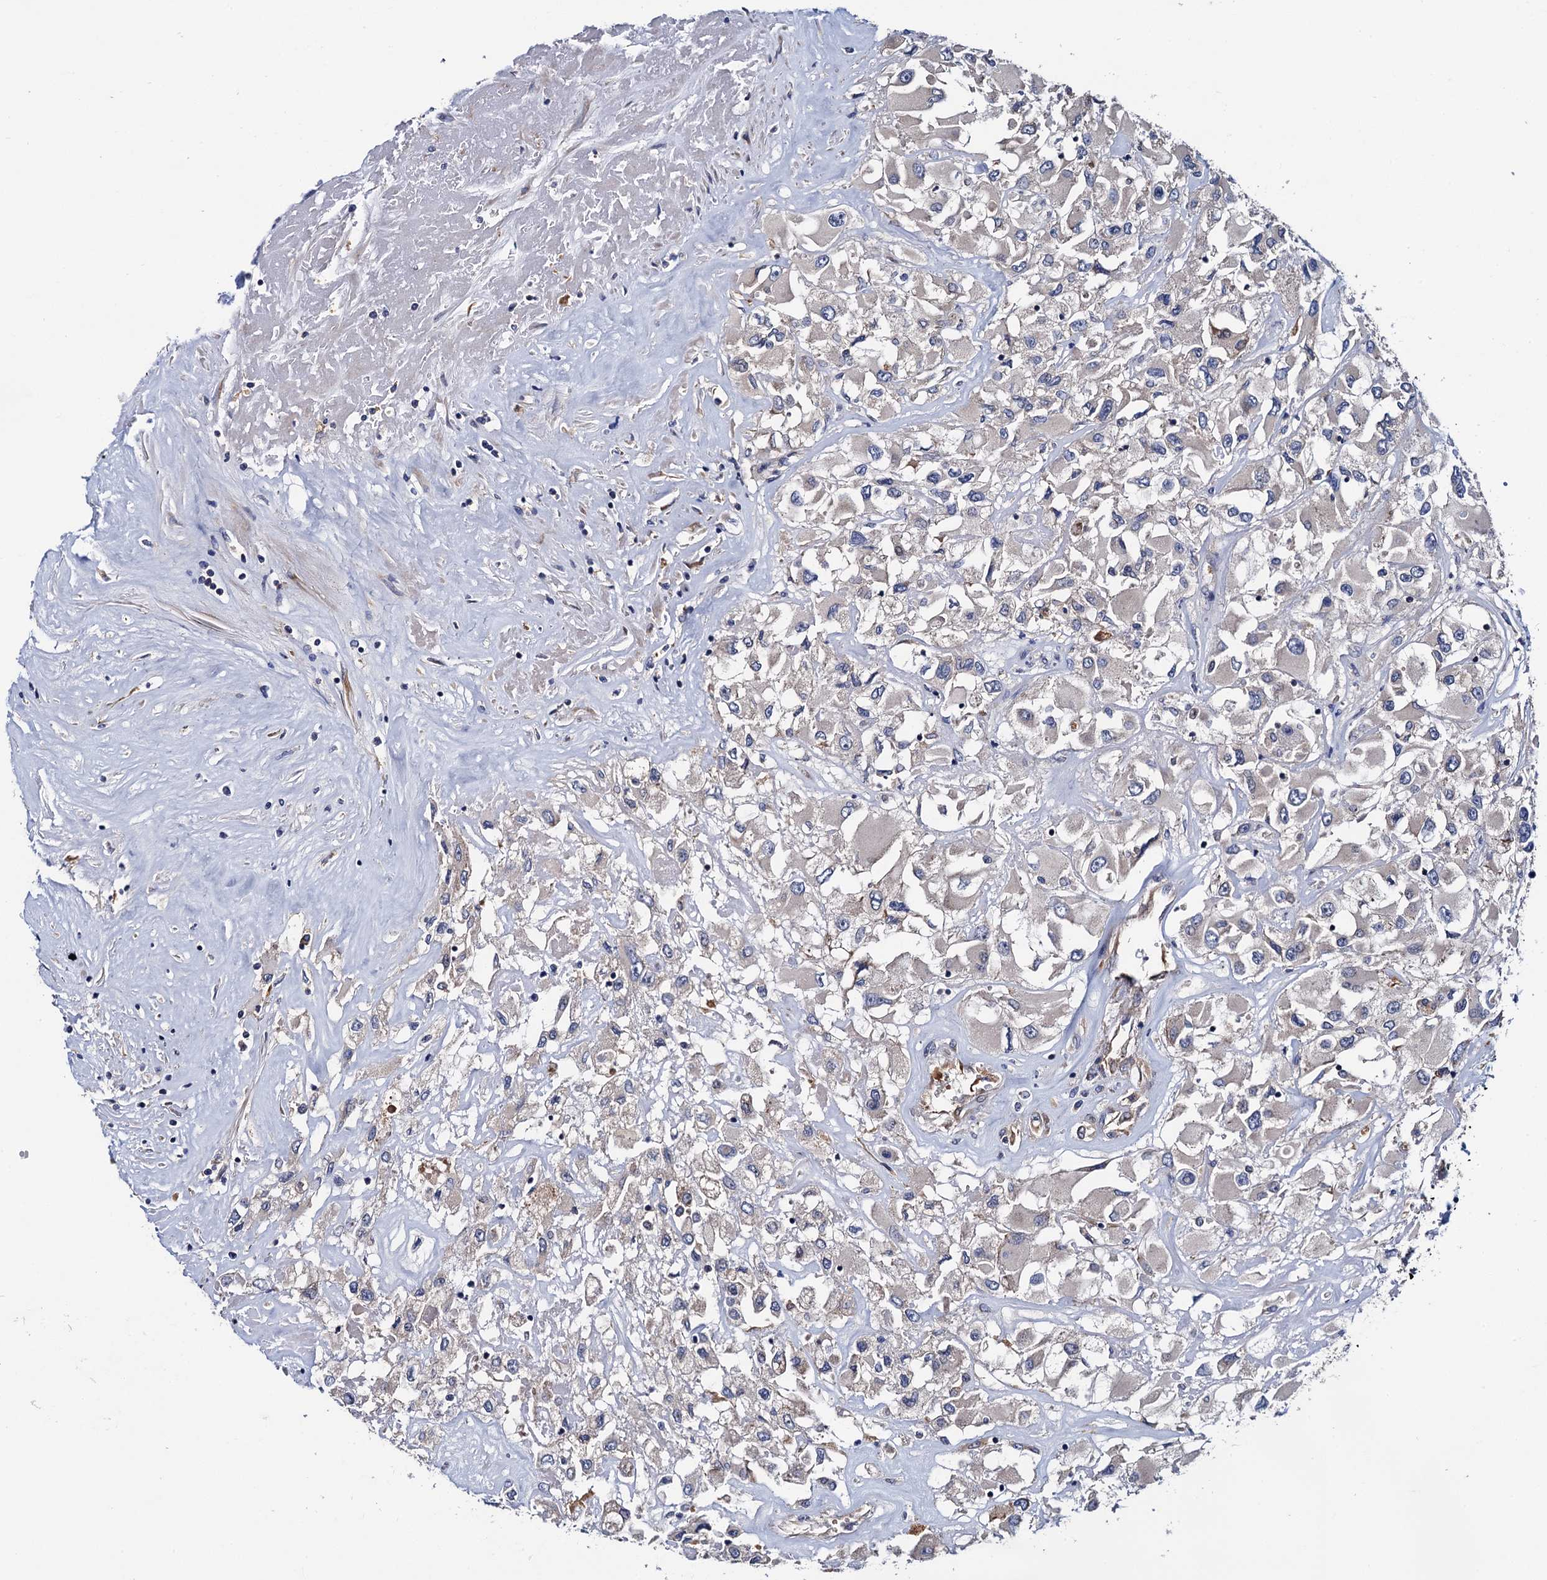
{"staining": {"intensity": "negative", "quantity": "none", "location": "none"}, "tissue": "renal cancer", "cell_type": "Tumor cells", "image_type": "cancer", "snomed": [{"axis": "morphology", "description": "Adenocarcinoma, NOS"}, {"axis": "topography", "description": "Kidney"}], "caption": "The IHC histopathology image has no significant expression in tumor cells of renal cancer (adenocarcinoma) tissue.", "gene": "TRMT112", "patient": {"sex": "female", "age": 52}}